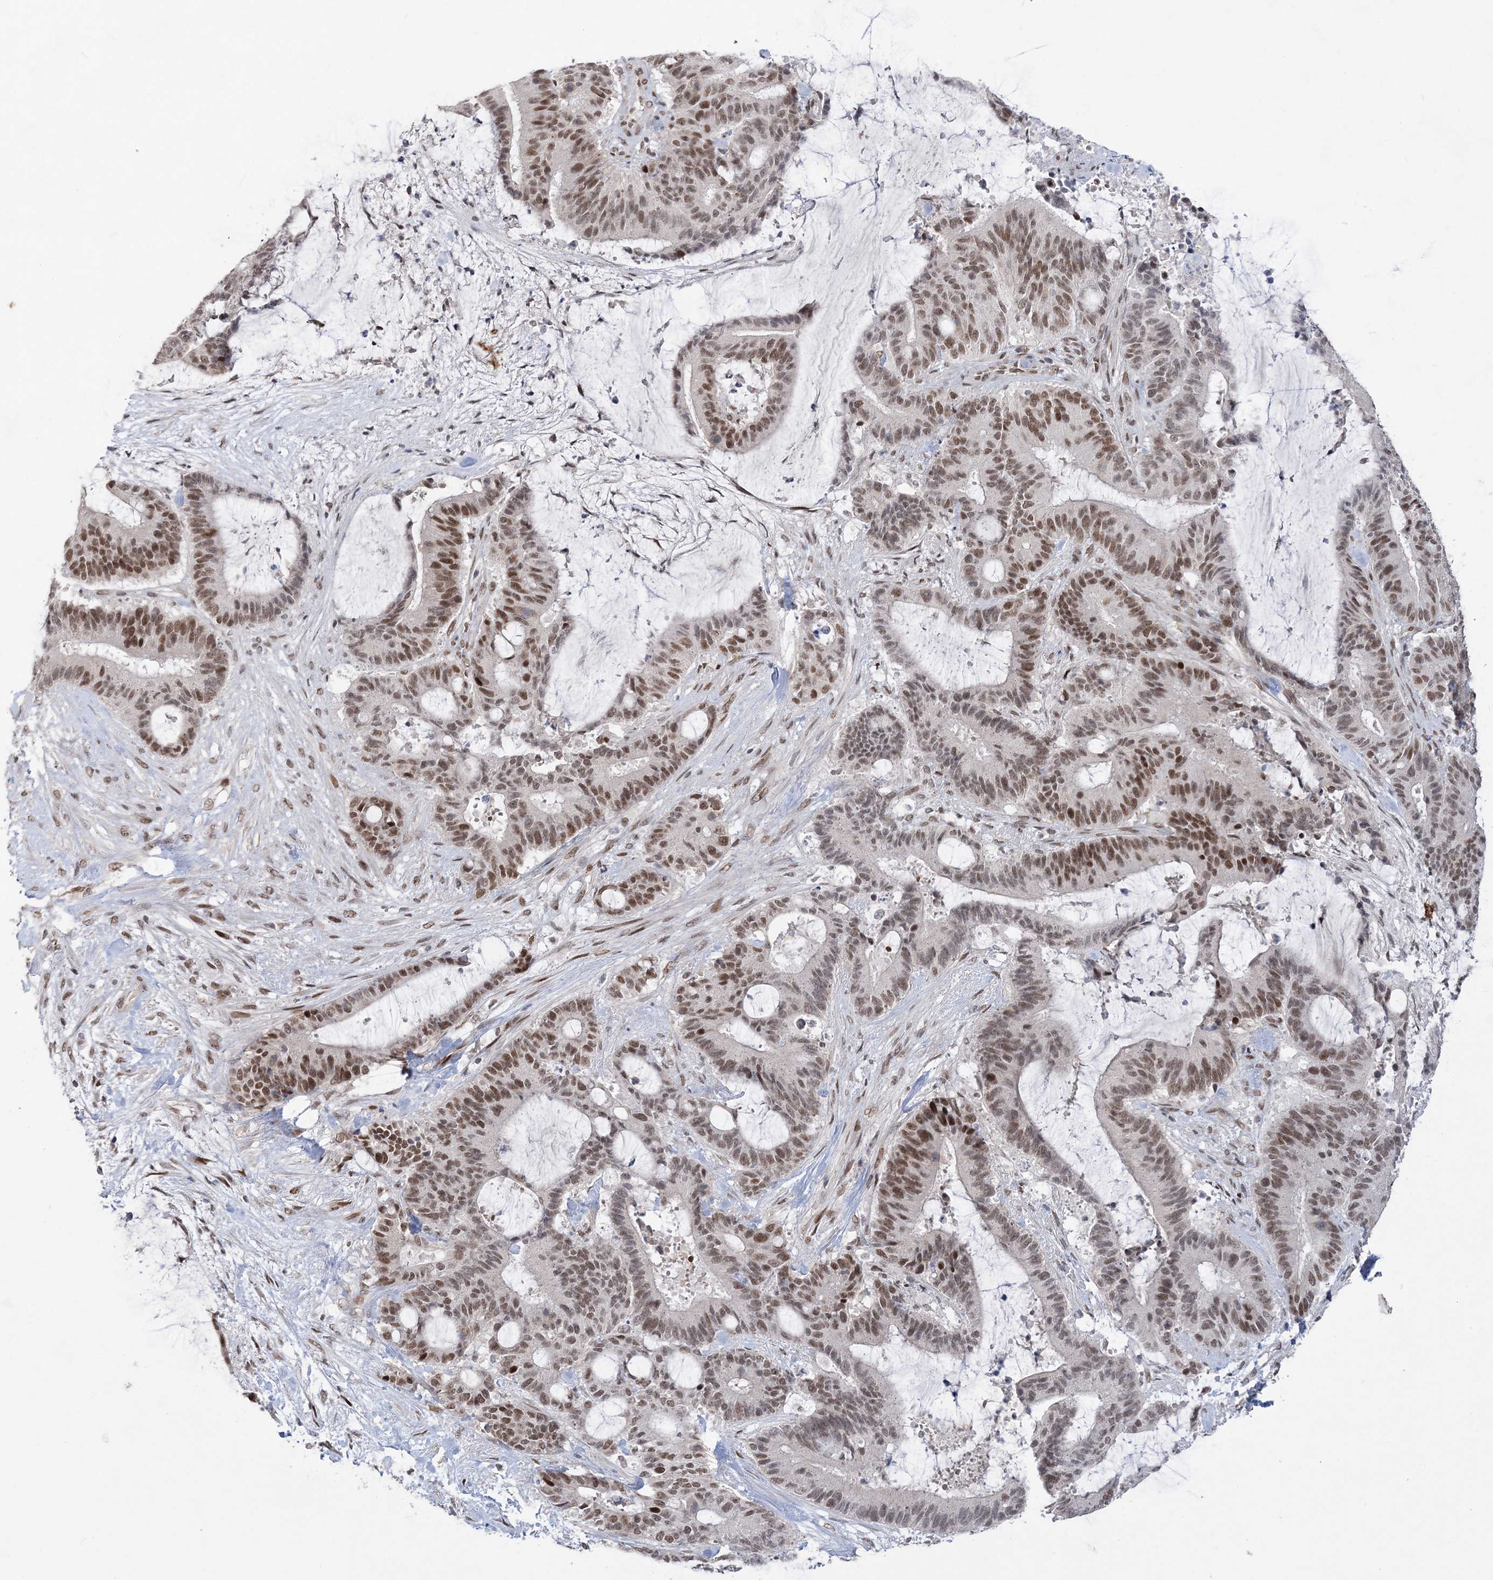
{"staining": {"intensity": "strong", "quantity": "25%-75%", "location": "nuclear"}, "tissue": "liver cancer", "cell_type": "Tumor cells", "image_type": "cancer", "snomed": [{"axis": "morphology", "description": "Normal tissue, NOS"}, {"axis": "morphology", "description": "Cholangiocarcinoma"}, {"axis": "topography", "description": "Liver"}, {"axis": "topography", "description": "Peripheral nerve tissue"}], "caption": "Approximately 25%-75% of tumor cells in human liver cancer (cholangiocarcinoma) show strong nuclear protein positivity as visualized by brown immunohistochemical staining.", "gene": "WAC", "patient": {"sex": "female", "age": 73}}